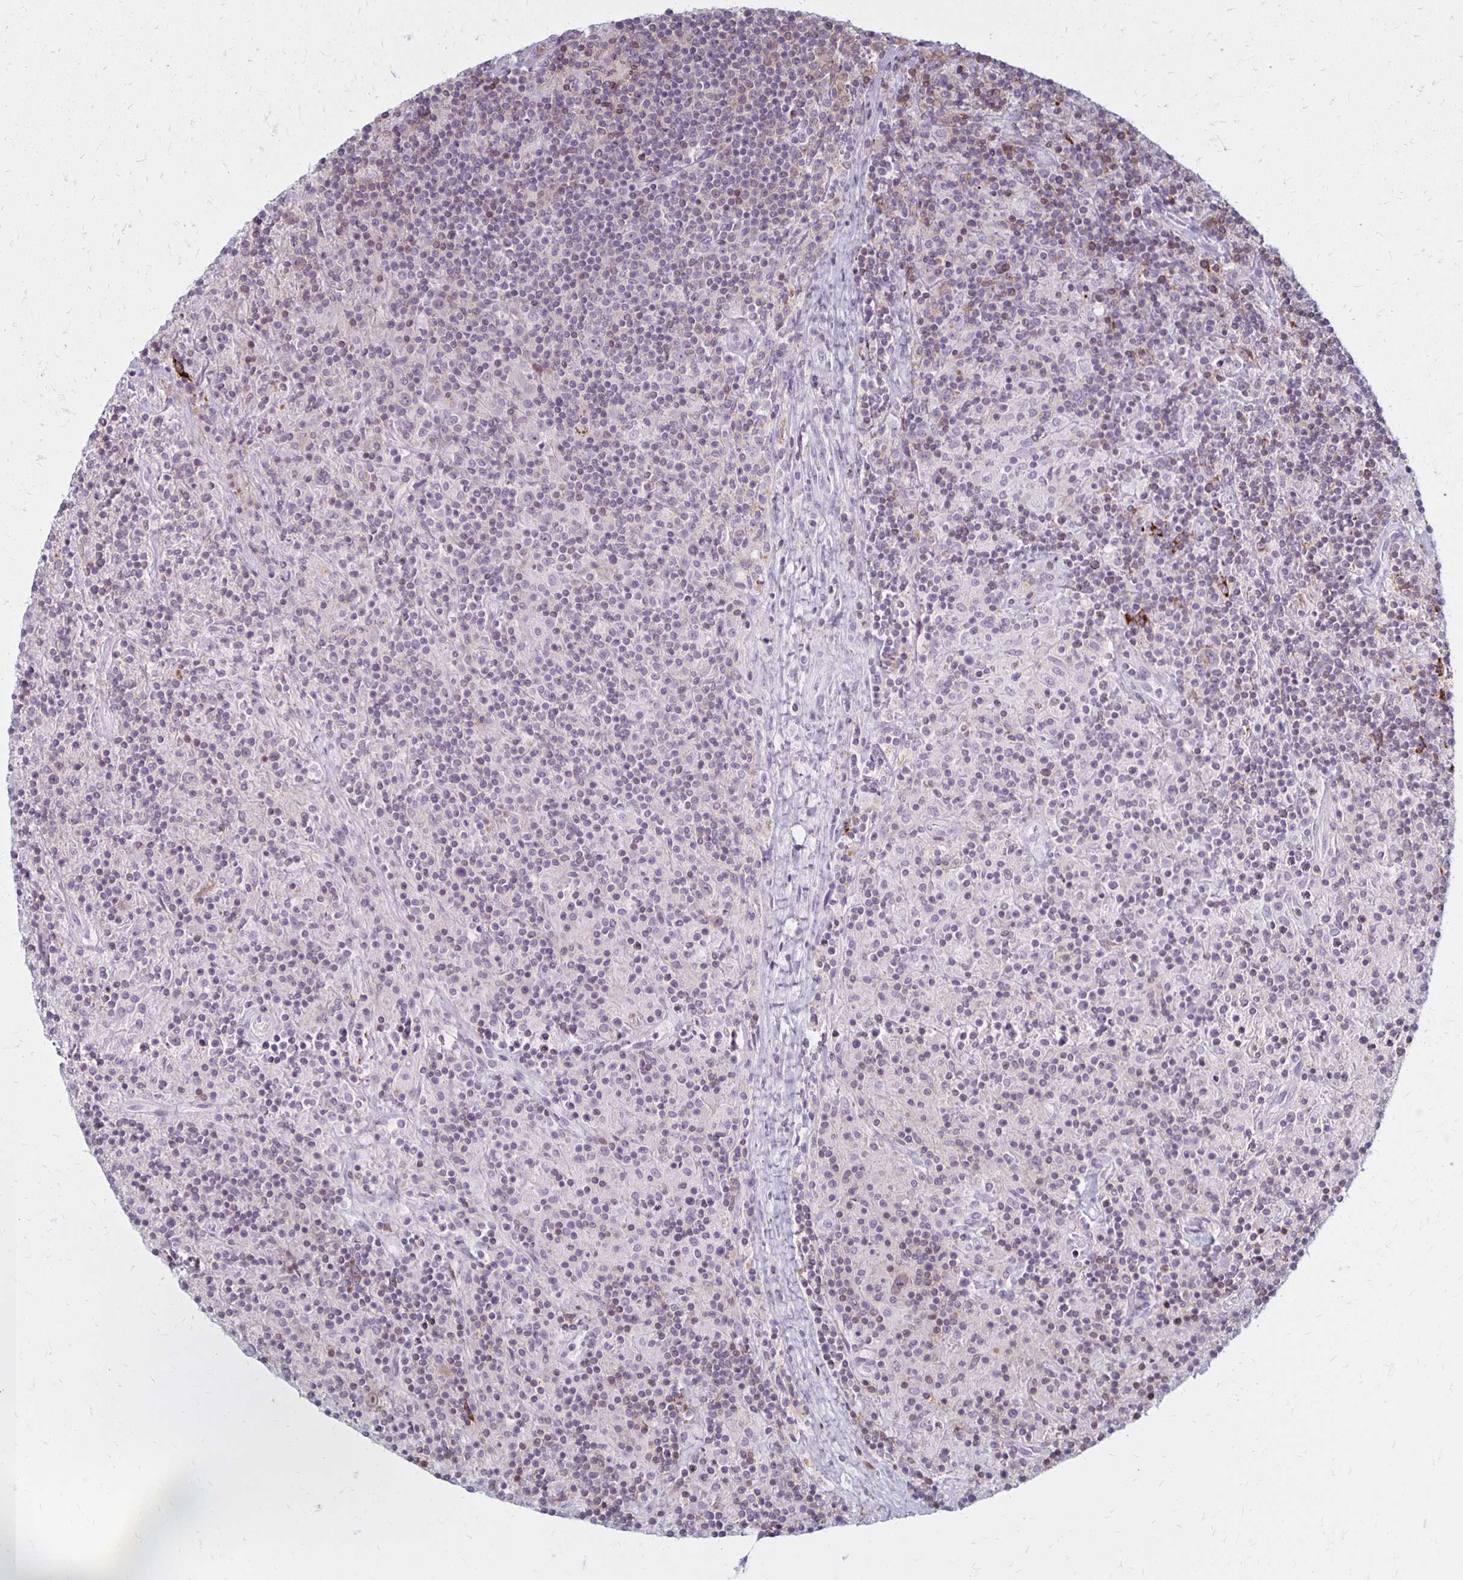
{"staining": {"intensity": "negative", "quantity": "none", "location": "none"}, "tissue": "lymphoma", "cell_type": "Tumor cells", "image_type": "cancer", "snomed": [{"axis": "morphology", "description": "Hodgkin's disease, NOS"}, {"axis": "topography", "description": "Lymph node"}], "caption": "High magnification brightfield microscopy of Hodgkin's disease stained with DAB (brown) and counterstained with hematoxylin (blue): tumor cells show no significant positivity.", "gene": "CCL21", "patient": {"sex": "male", "age": 70}}